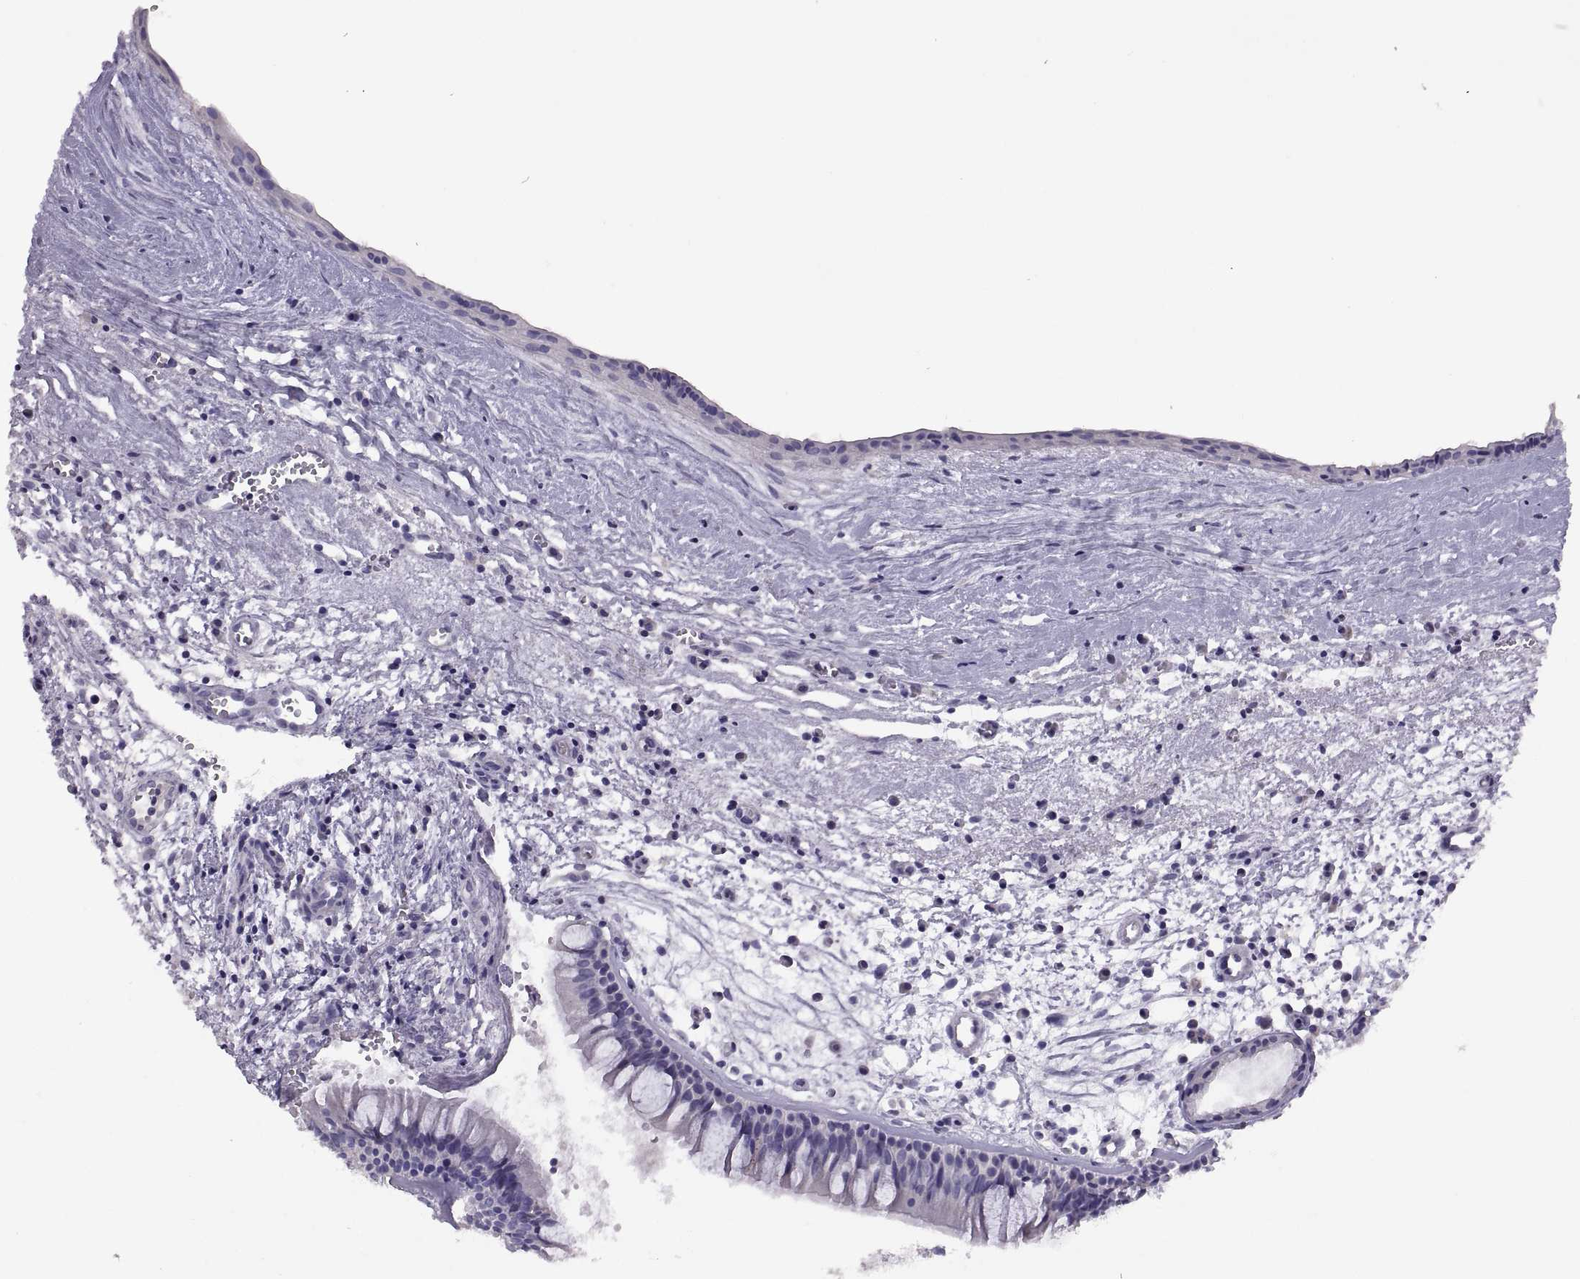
{"staining": {"intensity": "negative", "quantity": "none", "location": "none"}, "tissue": "nasopharynx", "cell_type": "Respiratory epithelial cells", "image_type": "normal", "snomed": [{"axis": "morphology", "description": "Normal tissue, NOS"}, {"axis": "topography", "description": "Nasopharynx"}], "caption": "The immunohistochemistry (IHC) photomicrograph has no significant staining in respiratory epithelial cells of nasopharynx.", "gene": "TBX19", "patient": {"sex": "male", "age": 83}}